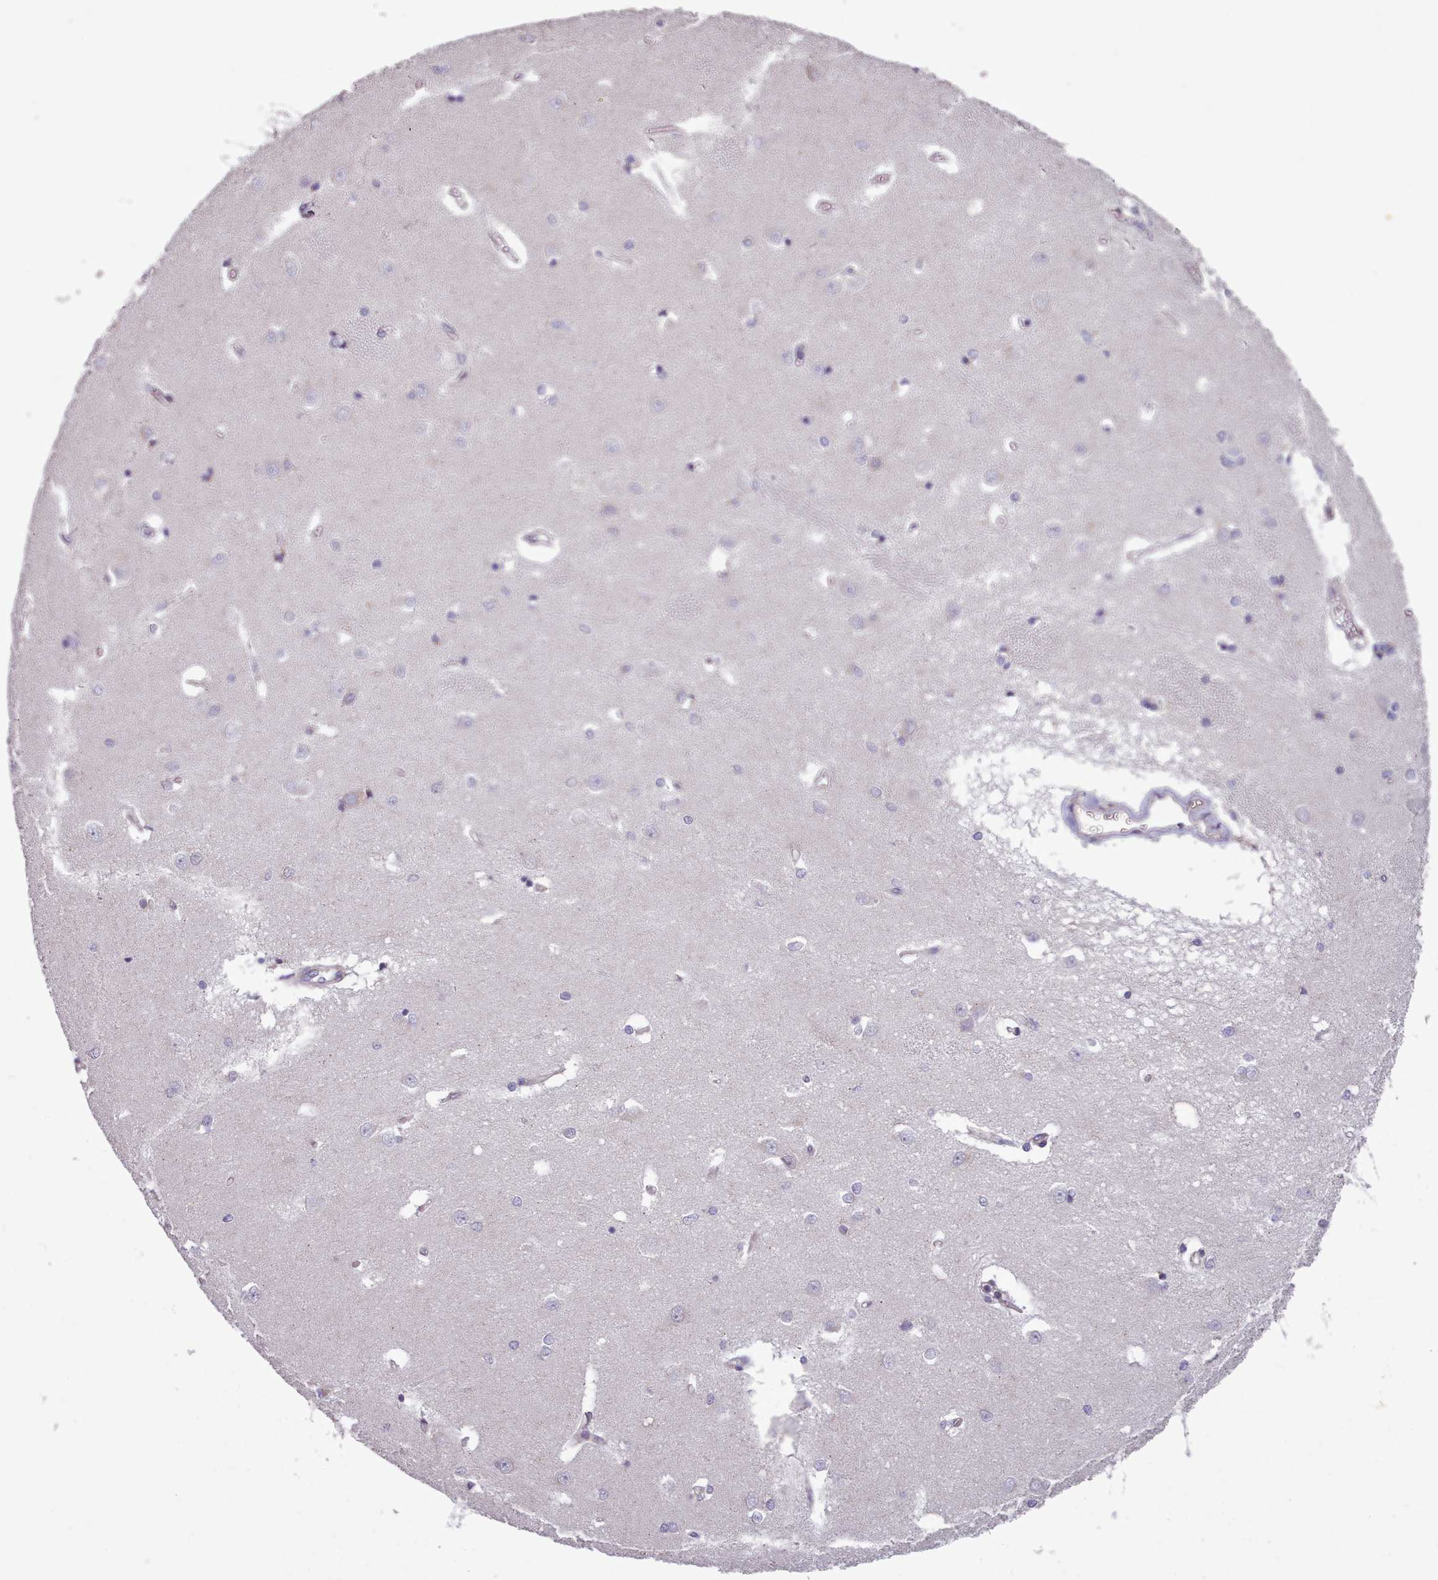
{"staining": {"intensity": "negative", "quantity": "none", "location": "none"}, "tissue": "caudate", "cell_type": "Glial cells", "image_type": "normal", "snomed": [{"axis": "morphology", "description": "Normal tissue, NOS"}, {"axis": "topography", "description": "Lateral ventricle wall"}], "caption": "Immunohistochemical staining of unremarkable human caudate demonstrates no significant expression in glial cells. (Brightfield microscopy of DAB immunohistochemistry (IHC) at high magnification).", "gene": "FKBP10", "patient": {"sex": "male", "age": 37}}